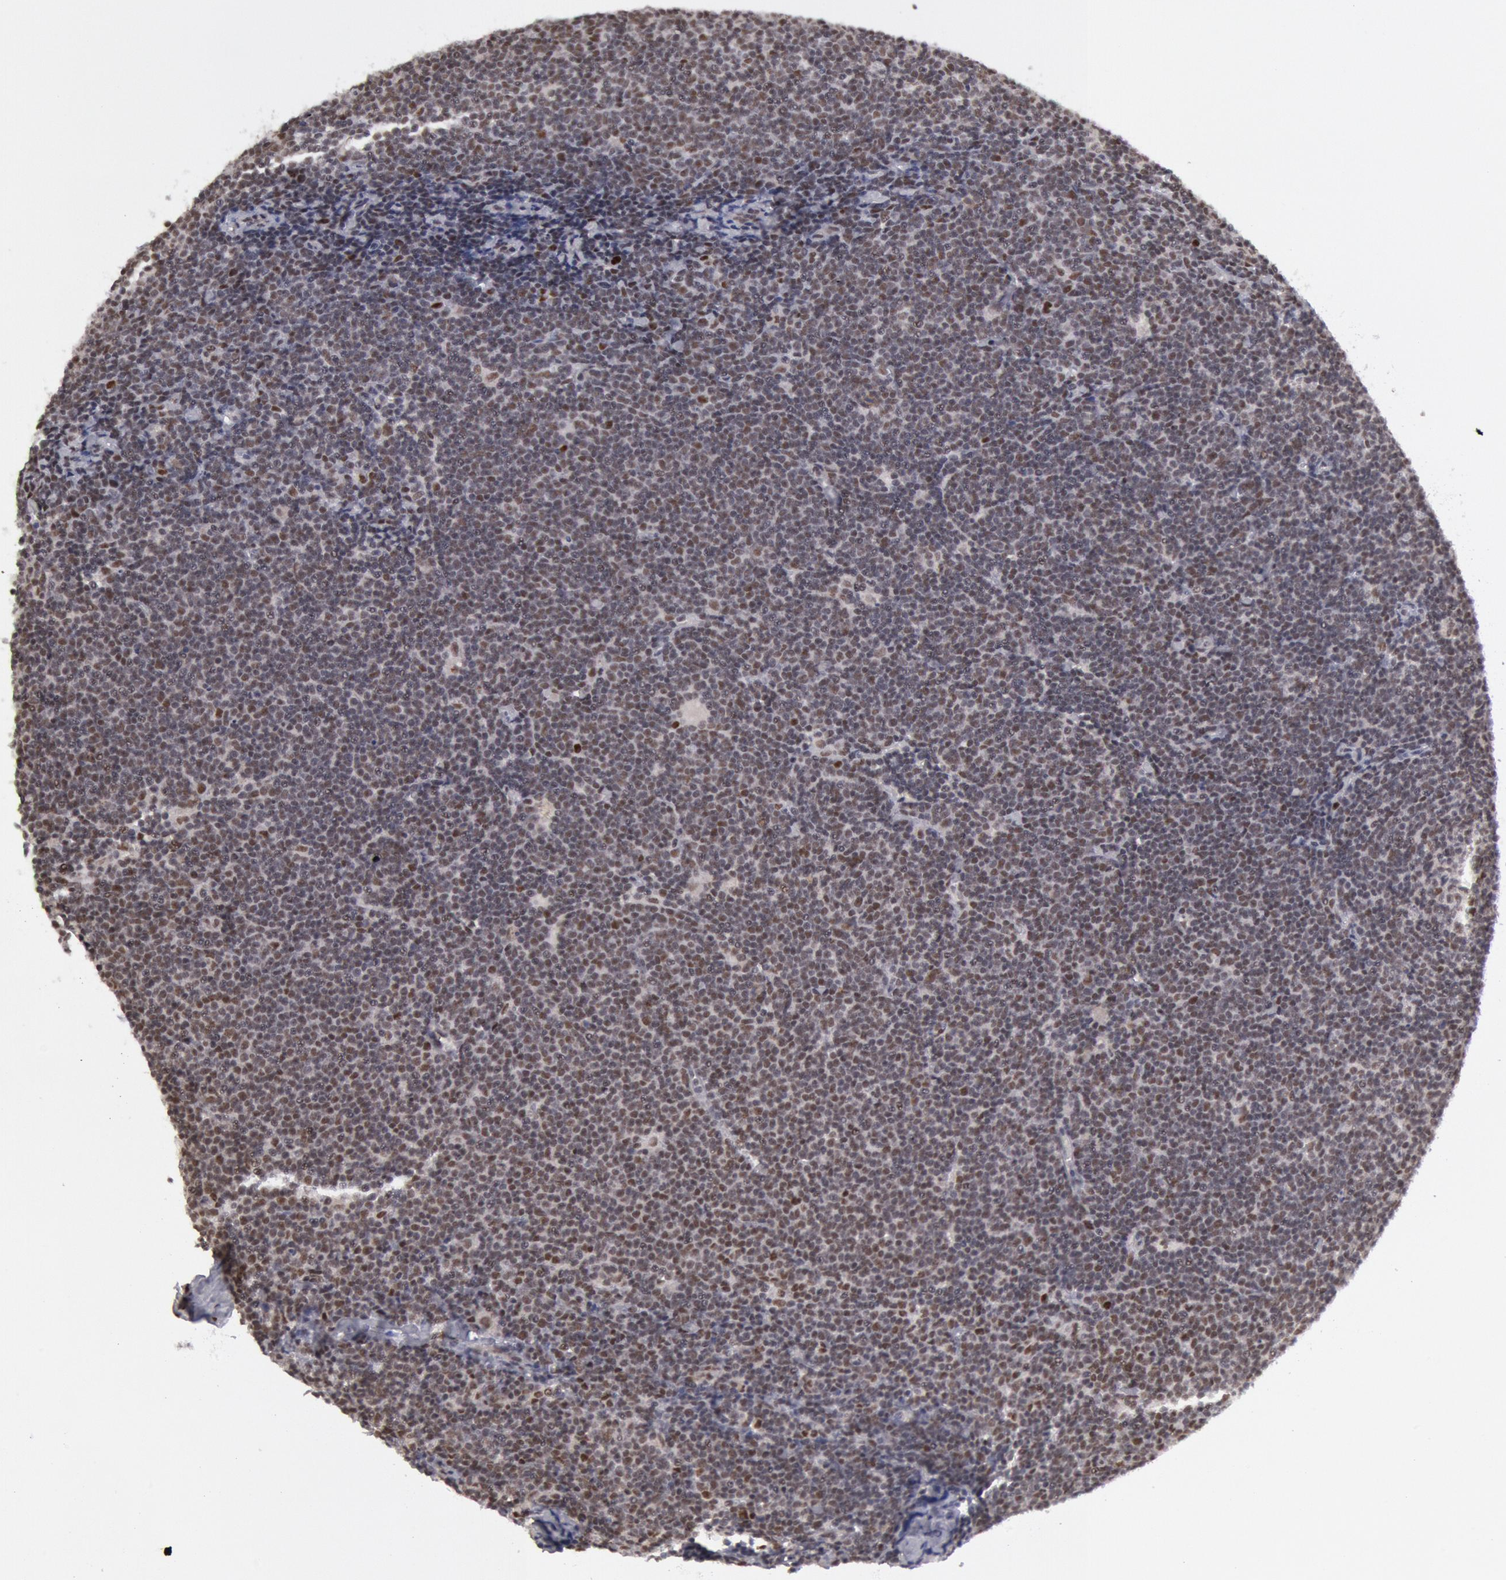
{"staining": {"intensity": "moderate", "quantity": "<25%", "location": "nuclear"}, "tissue": "lymphoma", "cell_type": "Tumor cells", "image_type": "cancer", "snomed": [{"axis": "morphology", "description": "Malignant lymphoma, non-Hodgkin's type, Low grade"}, {"axis": "topography", "description": "Lymph node"}], "caption": "Lymphoma stained with a brown dye displays moderate nuclear positive positivity in approximately <25% of tumor cells.", "gene": "PPP4R3B", "patient": {"sex": "male", "age": 65}}